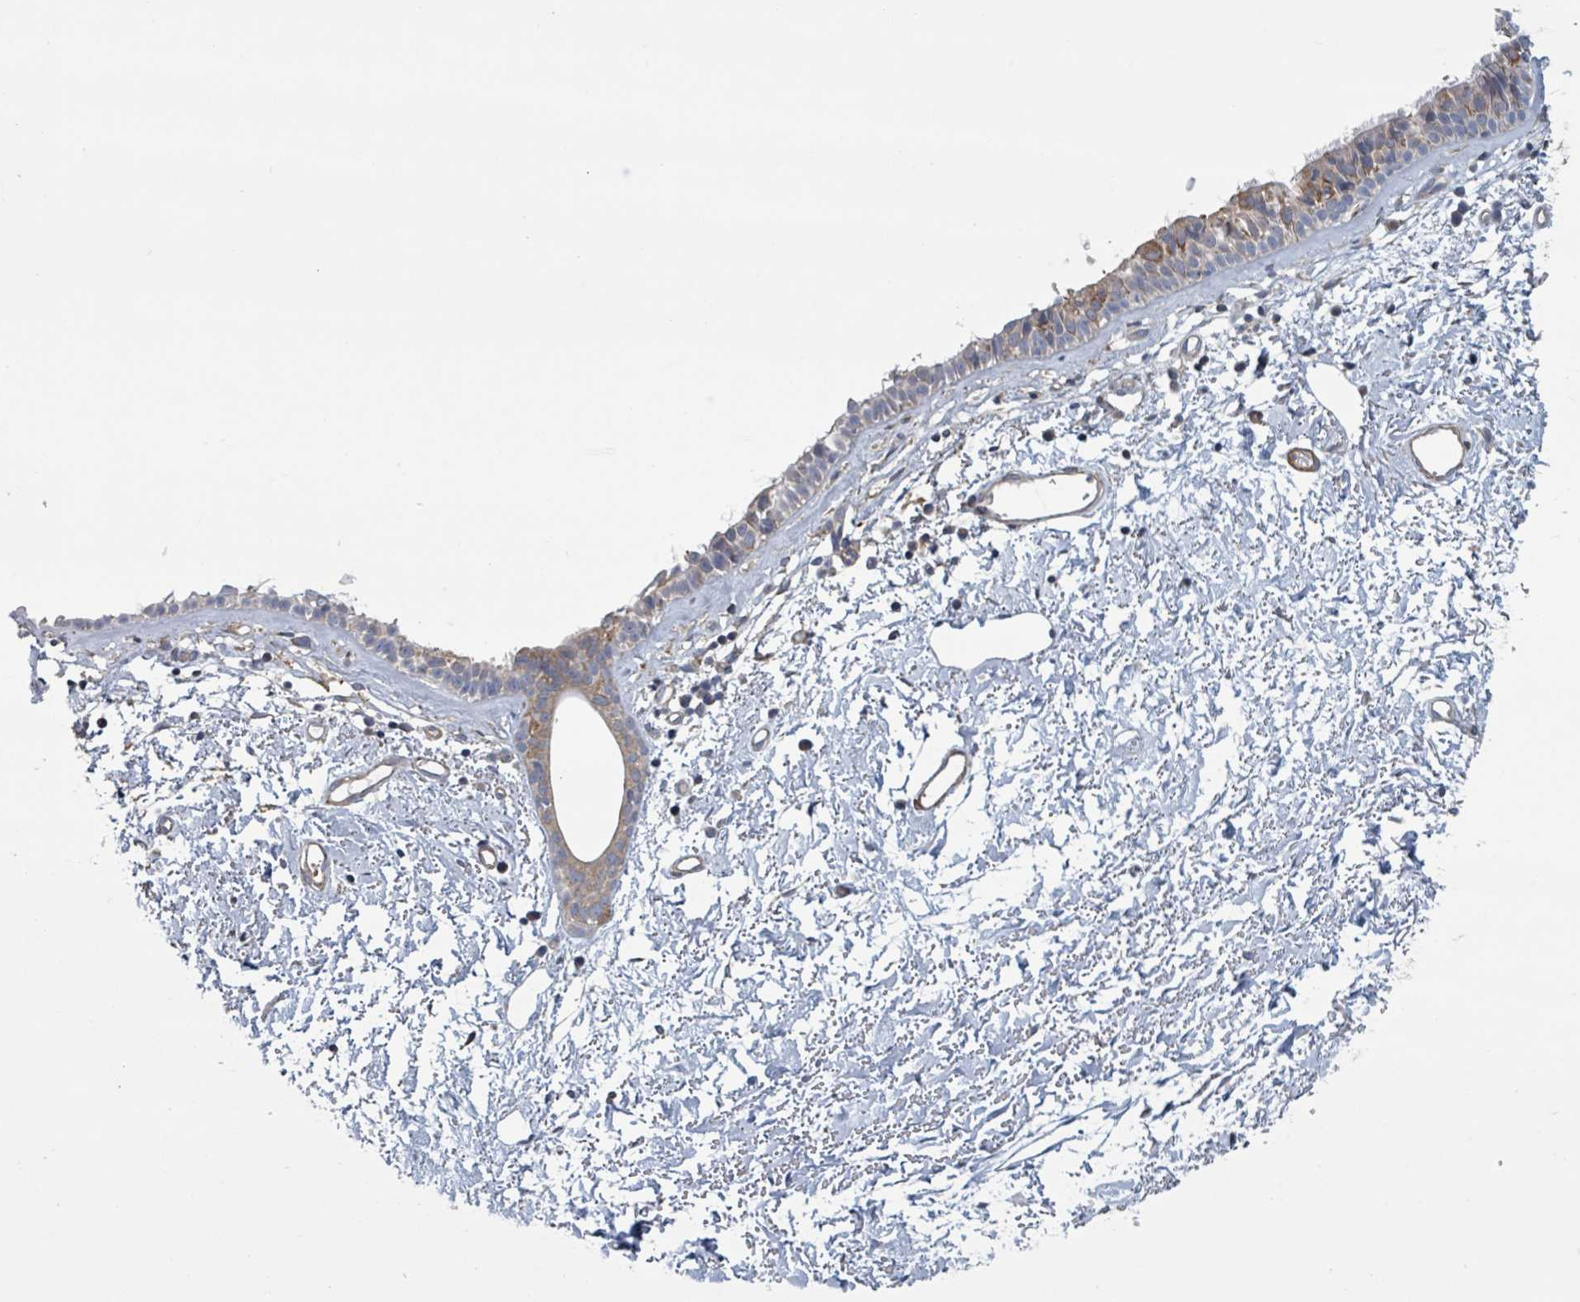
{"staining": {"intensity": "moderate", "quantity": "<25%", "location": "cytoplasmic/membranous"}, "tissue": "nasopharynx", "cell_type": "Respiratory epithelial cells", "image_type": "normal", "snomed": [{"axis": "morphology", "description": "Normal tissue, NOS"}, {"axis": "topography", "description": "Cartilage tissue"}, {"axis": "topography", "description": "Nasopharynx"}], "caption": "Benign nasopharynx was stained to show a protein in brown. There is low levels of moderate cytoplasmic/membranous expression in approximately <25% of respiratory epithelial cells. (Stains: DAB in brown, nuclei in blue, Microscopy: brightfield microscopy at high magnification).", "gene": "ADCK1", "patient": {"sex": "male", "age": 56}}